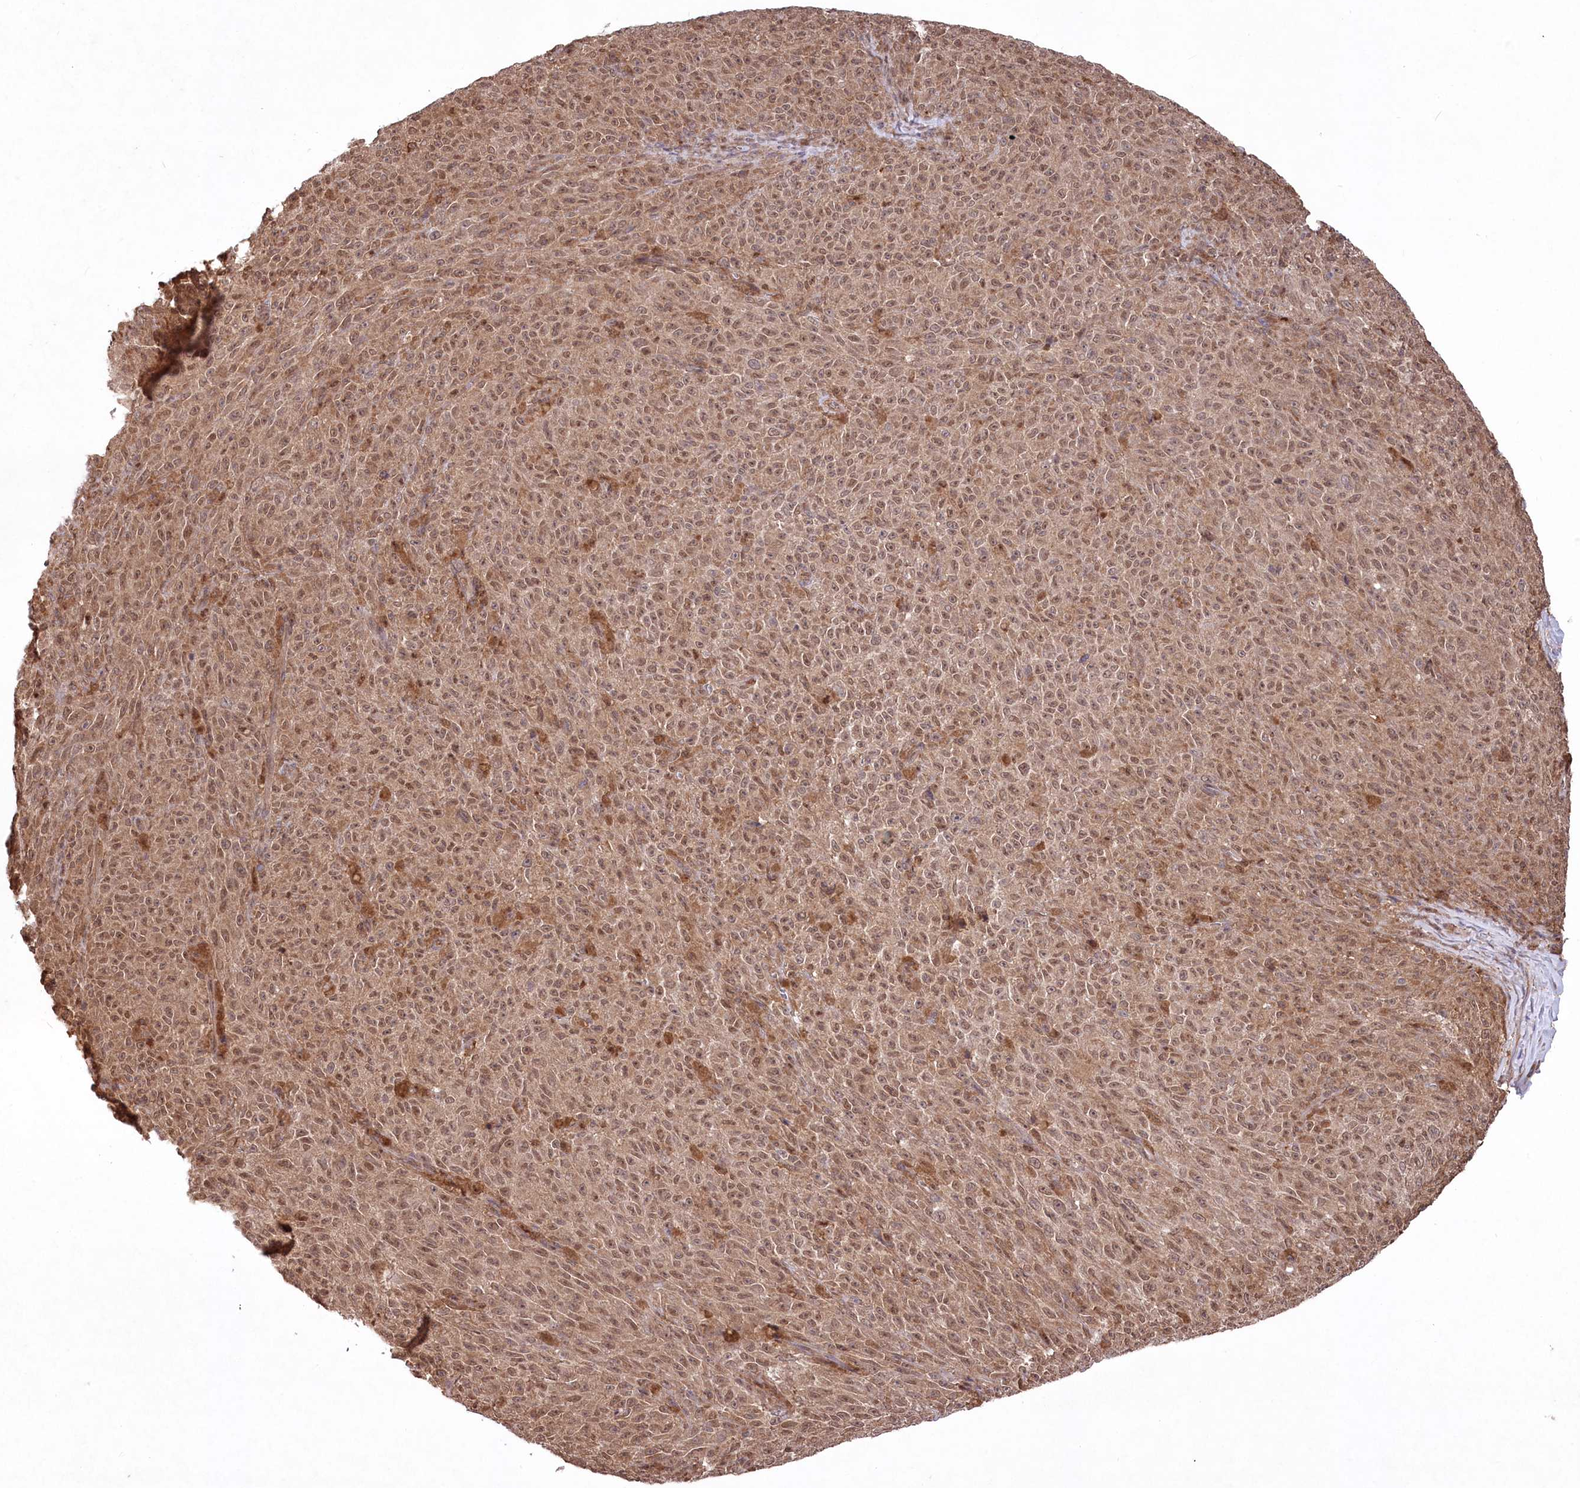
{"staining": {"intensity": "moderate", "quantity": ">75%", "location": "cytoplasmic/membranous,nuclear"}, "tissue": "melanoma", "cell_type": "Tumor cells", "image_type": "cancer", "snomed": [{"axis": "morphology", "description": "Malignant melanoma, NOS"}, {"axis": "topography", "description": "Skin"}], "caption": "Immunohistochemical staining of melanoma shows medium levels of moderate cytoplasmic/membranous and nuclear staining in about >75% of tumor cells. Ihc stains the protein in brown and the nuclei are stained blue.", "gene": "PSMA1", "patient": {"sex": "female", "age": 82}}